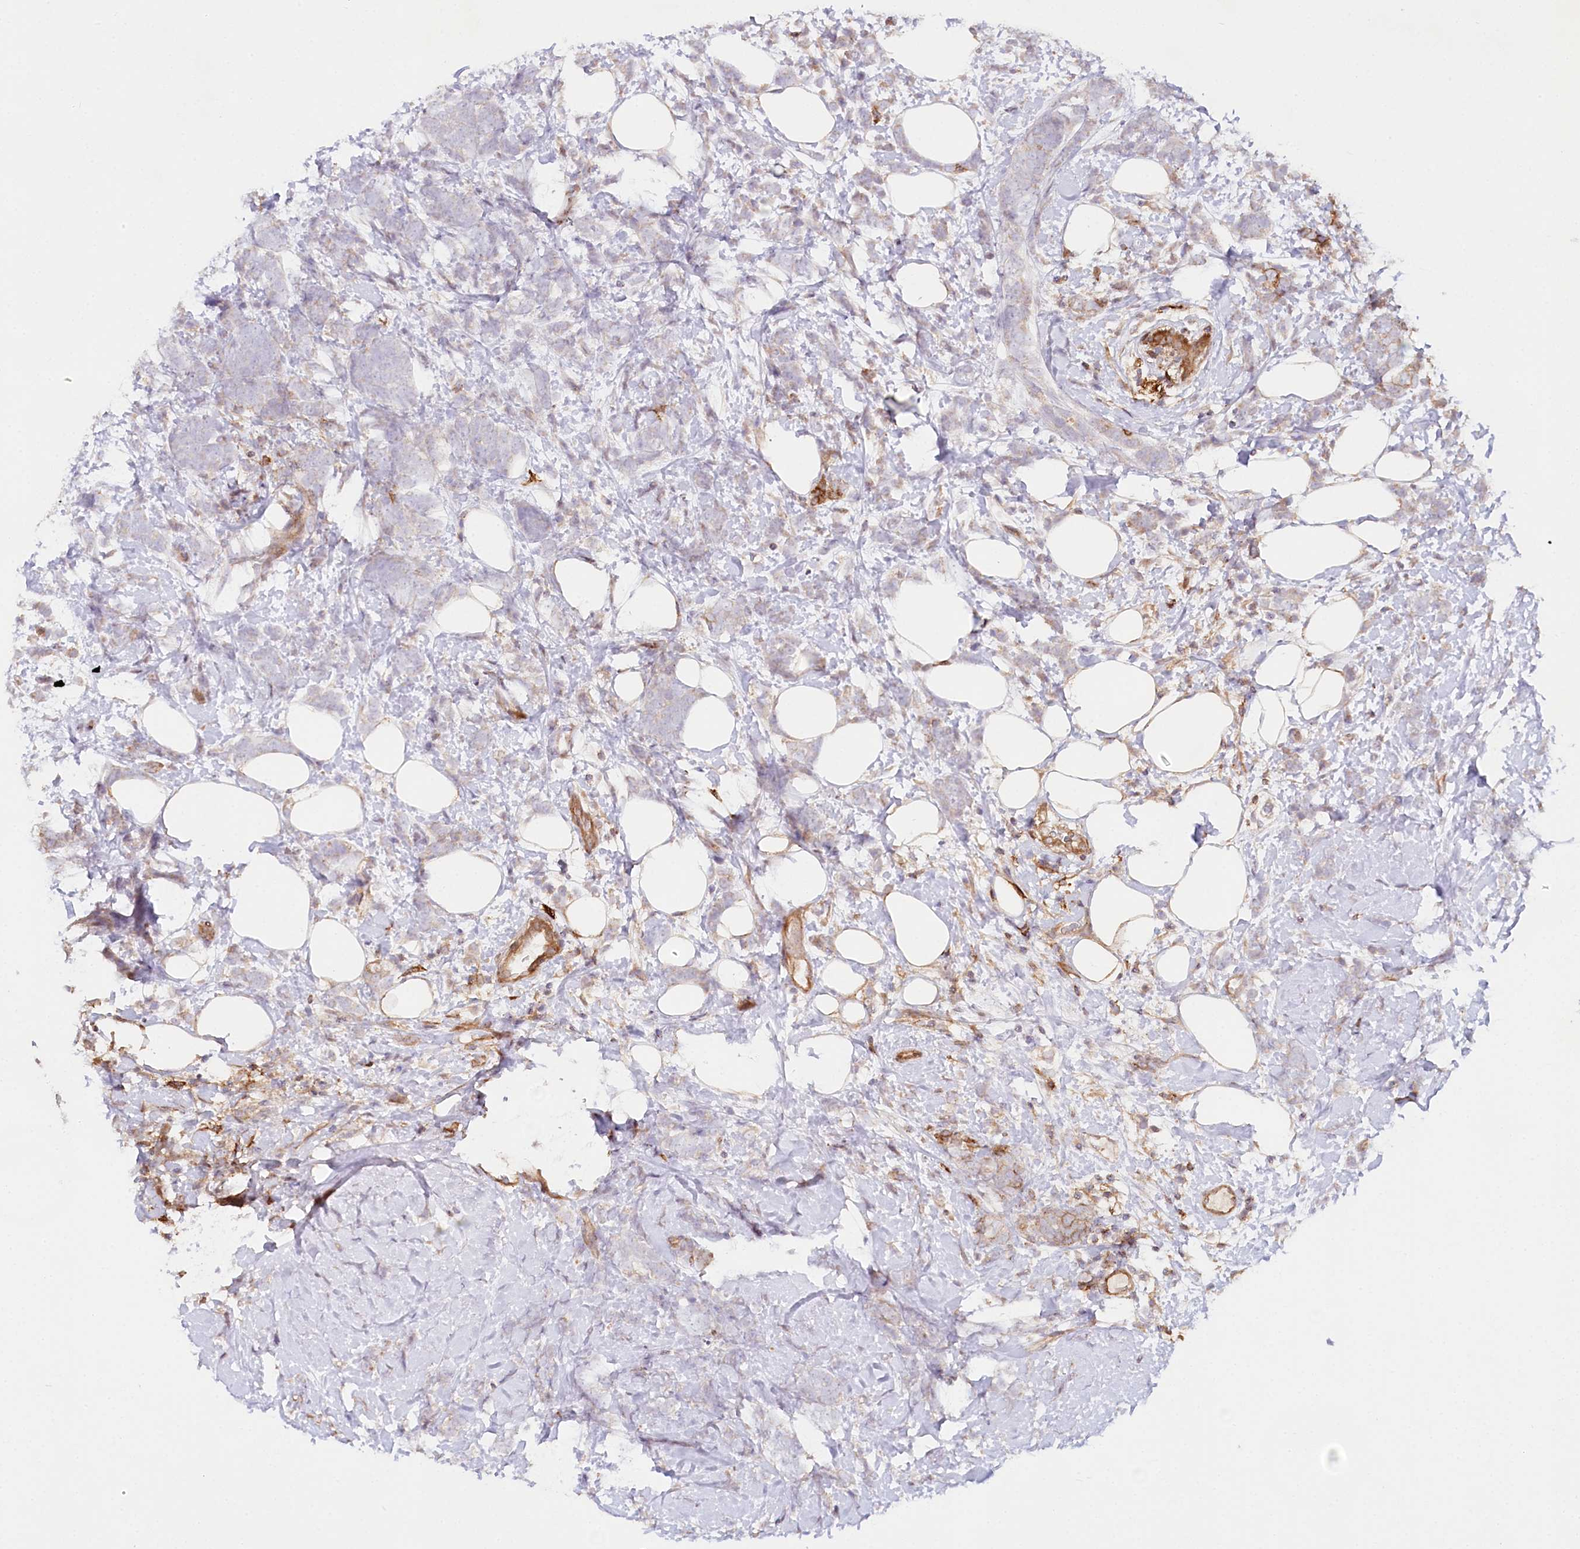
{"staining": {"intensity": "negative", "quantity": "none", "location": "none"}, "tissue": "breast cancer", "cell_type": "Tumor cells", "image_type": "cancer", "snomed": [{"axis": "morphology", "description": "Lobular carcinoma"}, {"axis": "topography", "description": "Breast"}], "caption": "Tumor cells are negative for protein expression in human breast cancer.", "gene": "RBP5", "patient": {"sex": "female", "age": 58}}